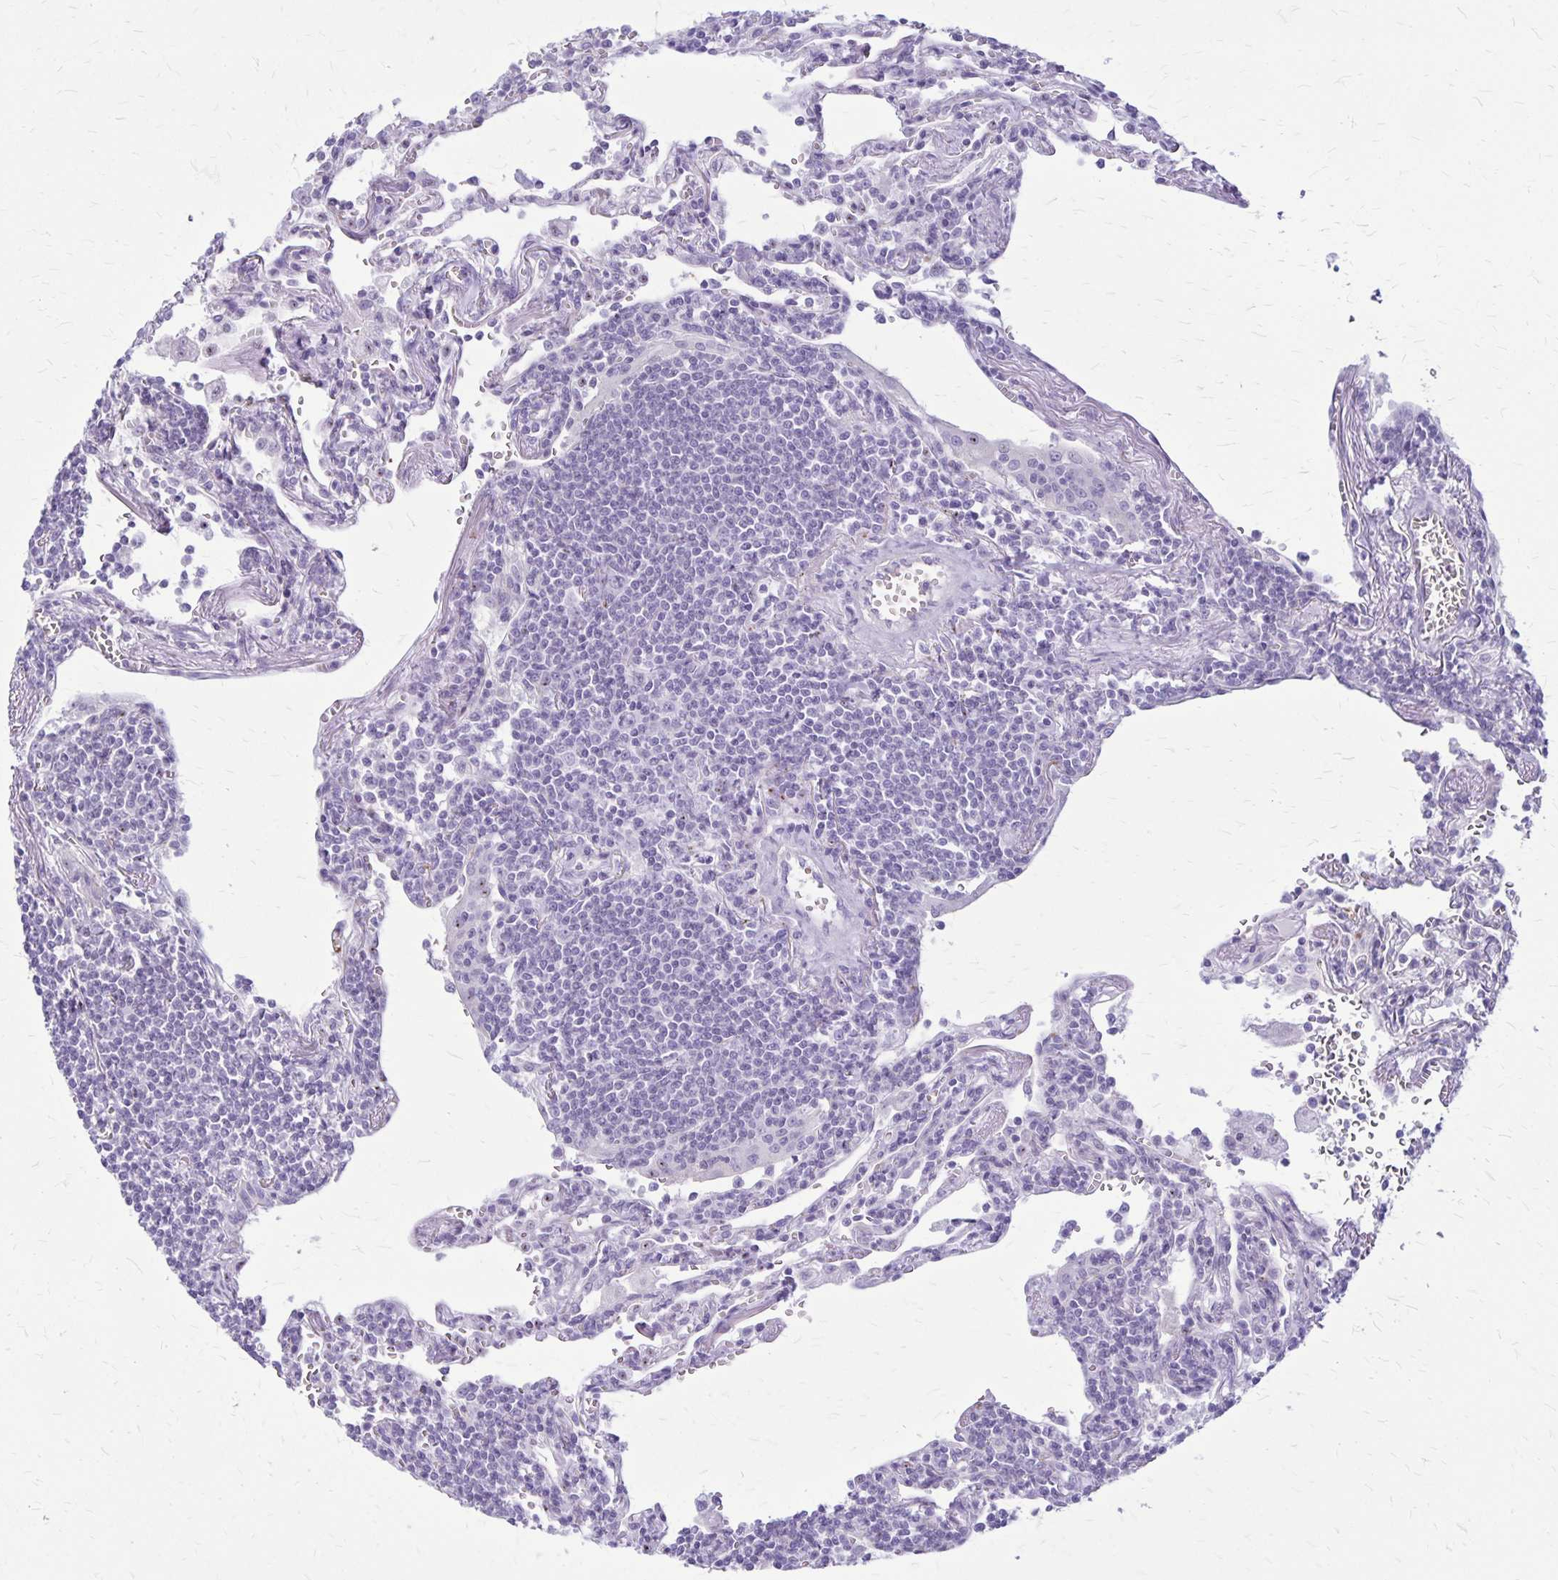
{"staining": {"intensity": "negative", "quantity": "none", "location": "none"}, "tissue": "lymphoma", "cell_type": "Tumor cells", "image_type": "cancer", "snomed": [{"axis": "morphology", "description": "Malignant lymphoma, non-Hodgkin's type, Low grade"}, {"axis": "topography", "description": "Lung"}], "caption": "This is a histopathology image of immunohistochemistry staining of lymphoma, which shows no positivity in tumor cells. (DAB IHC, high magnification).", "gene": "GP9", "patient": {"sex": "female", "age": 71}}